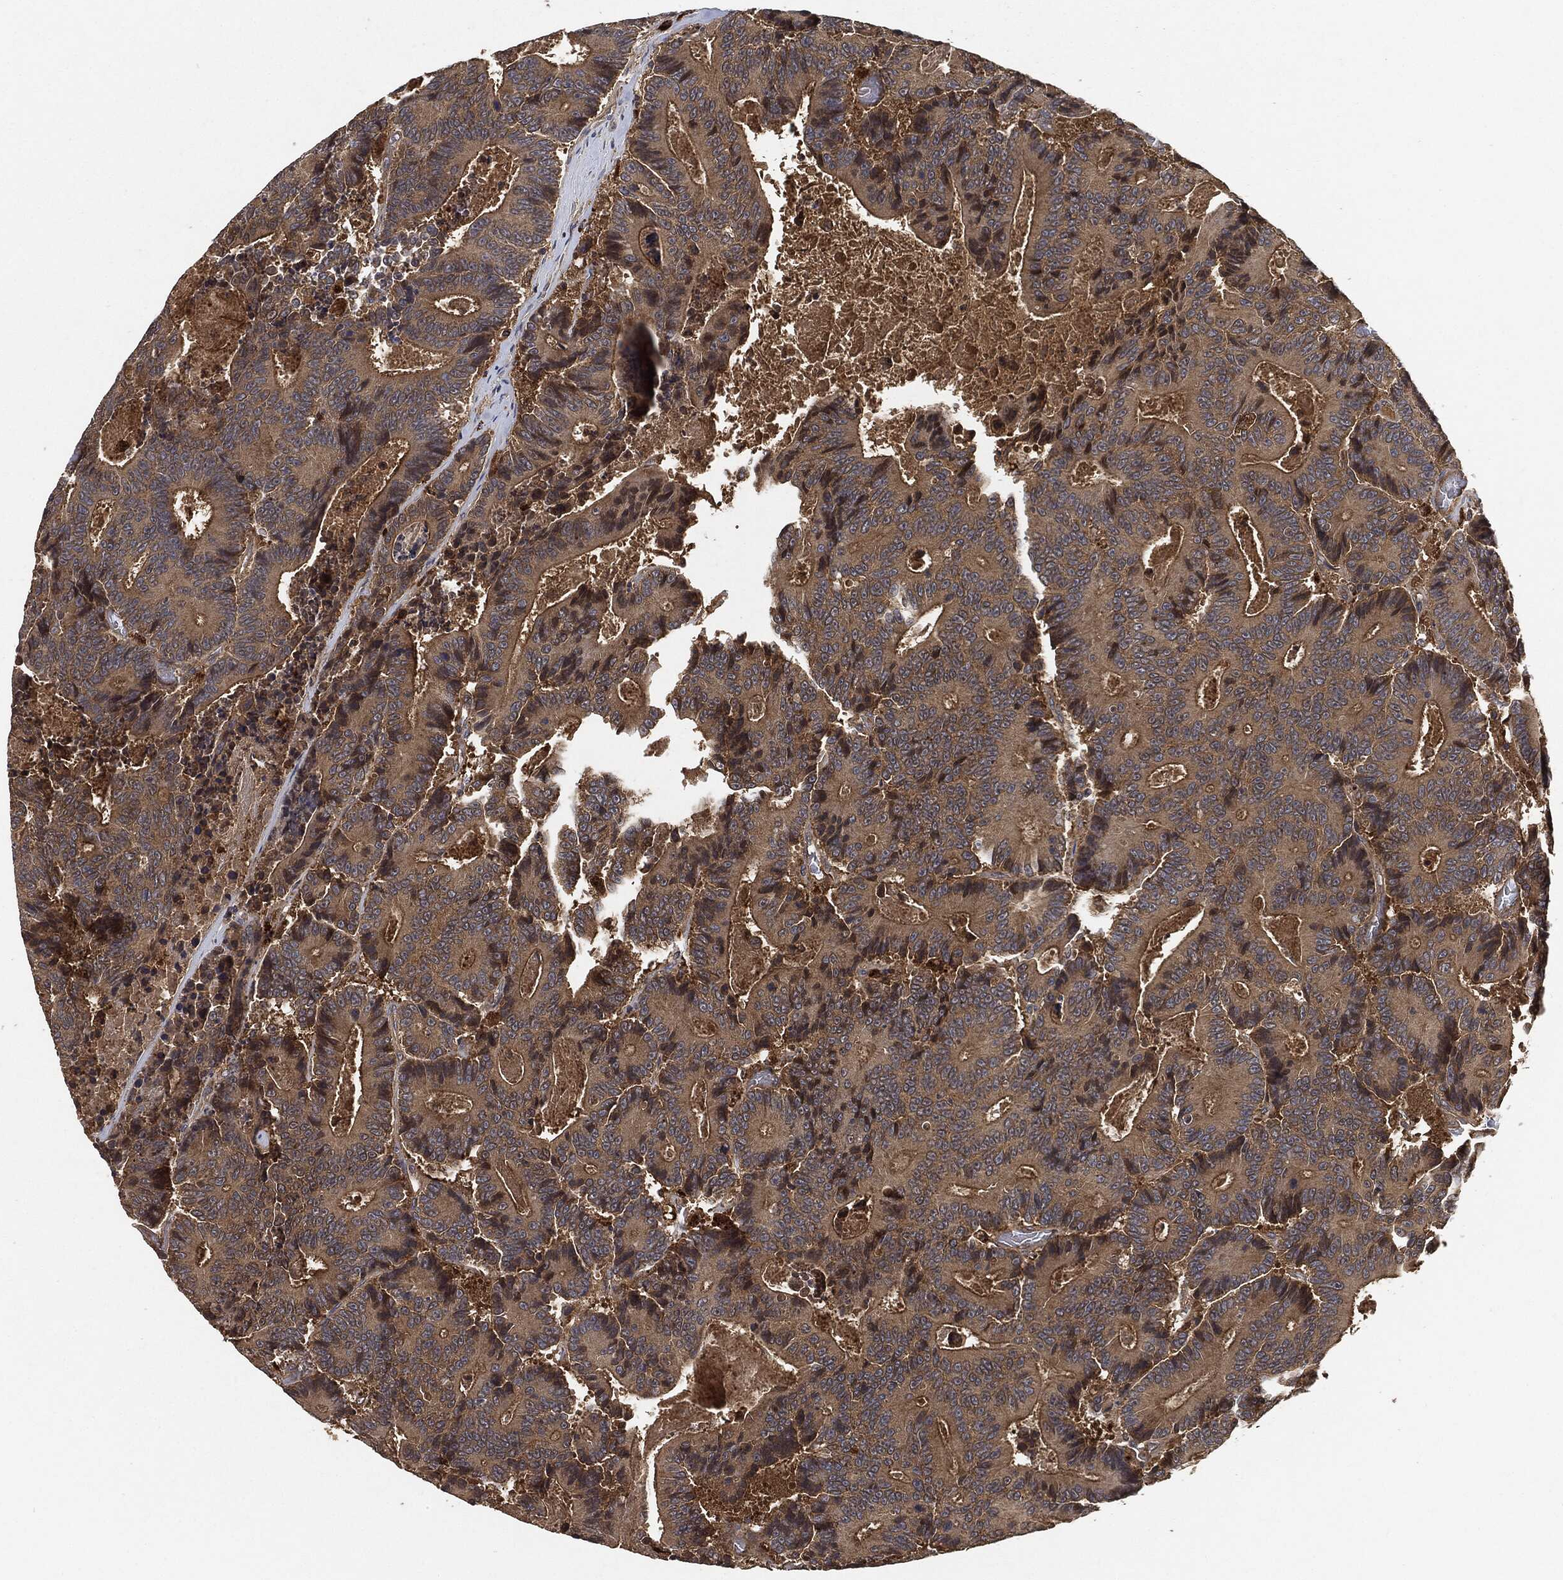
{"staining": {"intensity": "weak", "quantity": ">75%", "location": "cytoplasmic/membranous"}, "tissue": "colorectal cancer", "cell_type": "Tumor cells", "image_type": "cancer", "snomed": [{"axis": "morphology", "description": "Adenocarcinoma, NOS"}, {"axis": "topography", "description": "Colon"}], "caption": "A low amount of weak cytoplasmic/membranous staining is present in approximately >75% of tumor cells in colorectal cancer tissue.", "gene": "BRAF", "patient": {"sex": "male", "age": 83}}